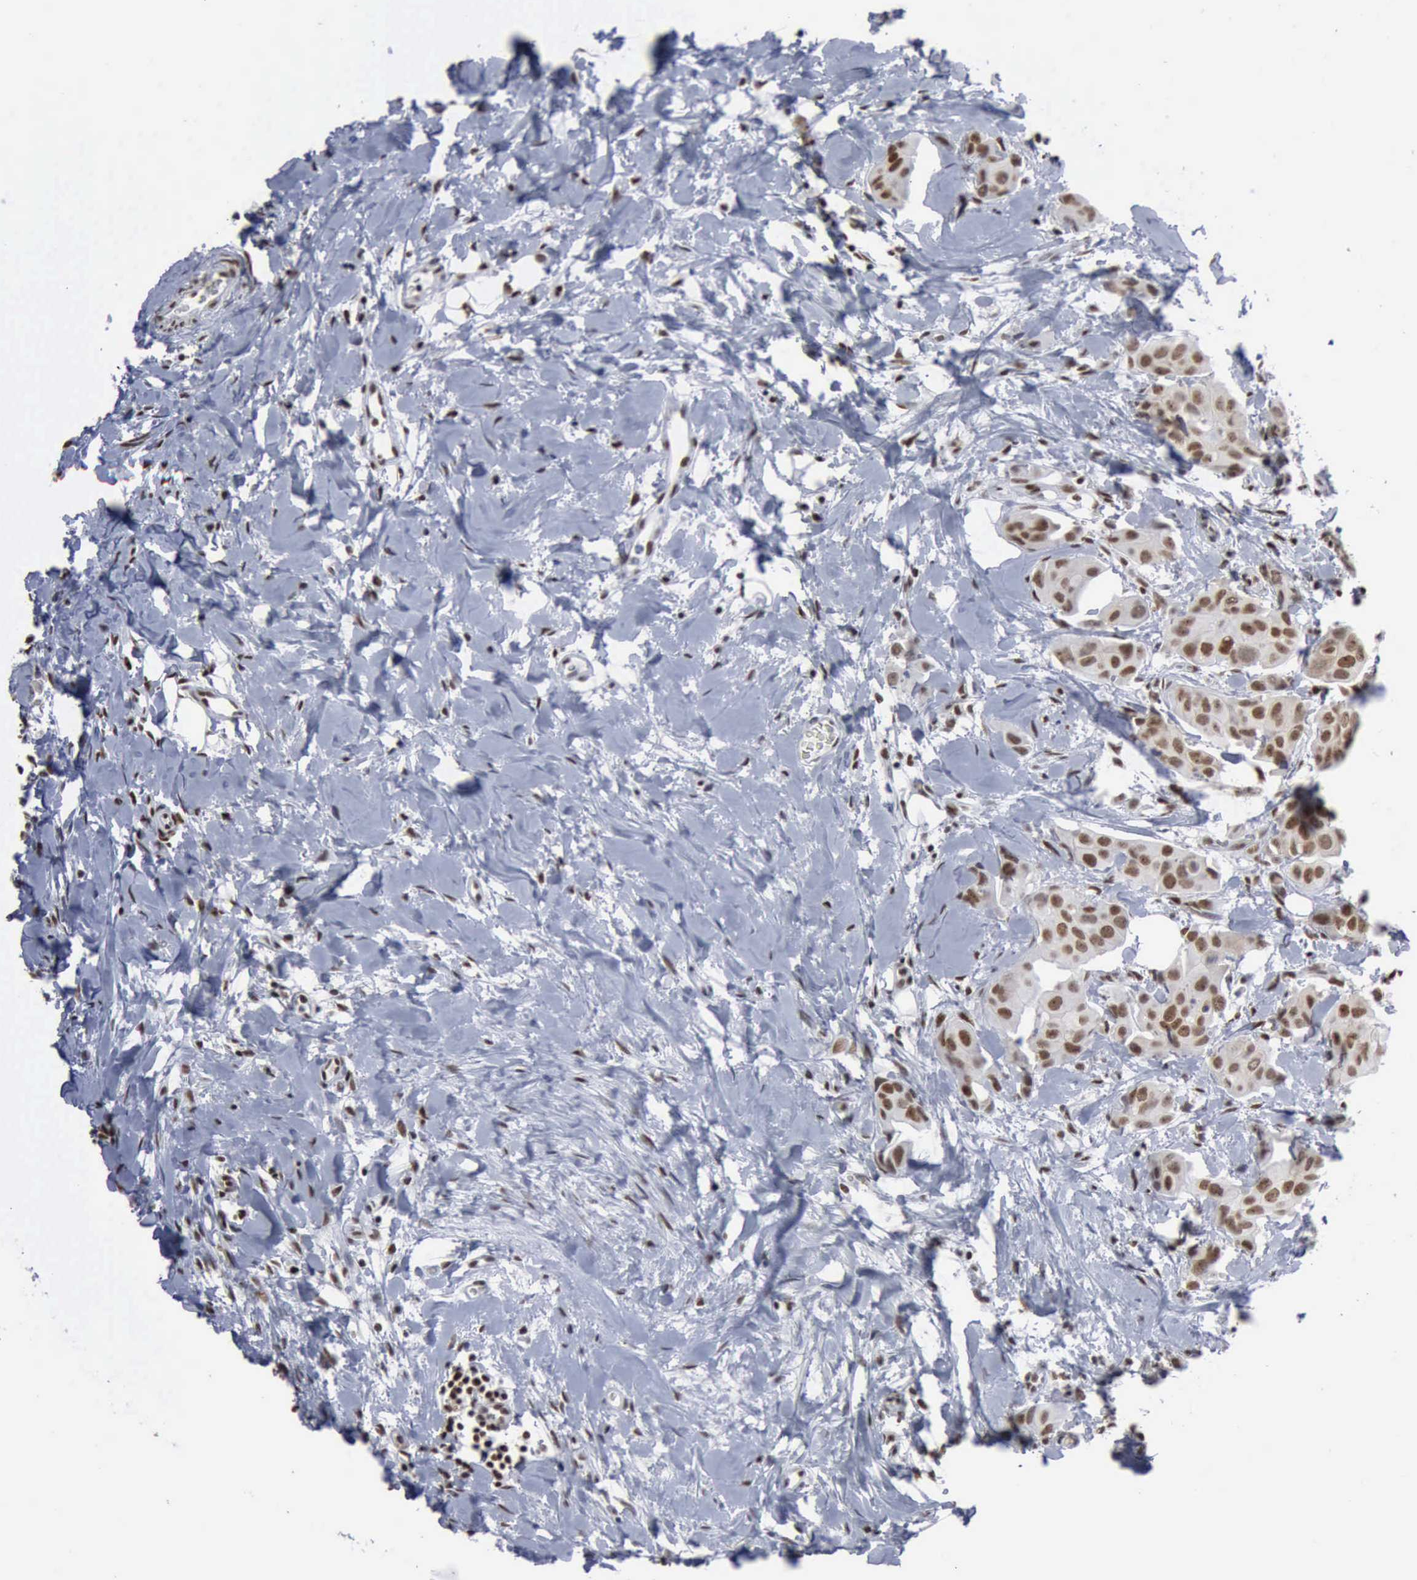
{"staining": {"intensity": "moderate", "quantity": ">75%", "location": "nuclear"}, "tissue": "breast cancer", "cell_type": "Tumor cells", "image_type": "cancer", "snomed": [{"axis": "morphology", "description": "Duct carcinoma"}, {"axis": "topography", "description": "Breast"}], "caption": "The image demonstrates a brown stain indicating the presence of a protein in the nuclear of tumor cells in breast invasive ductal carcinoma.", "gene": "XPA", "patient": {"sex": "female", "age": 40}}